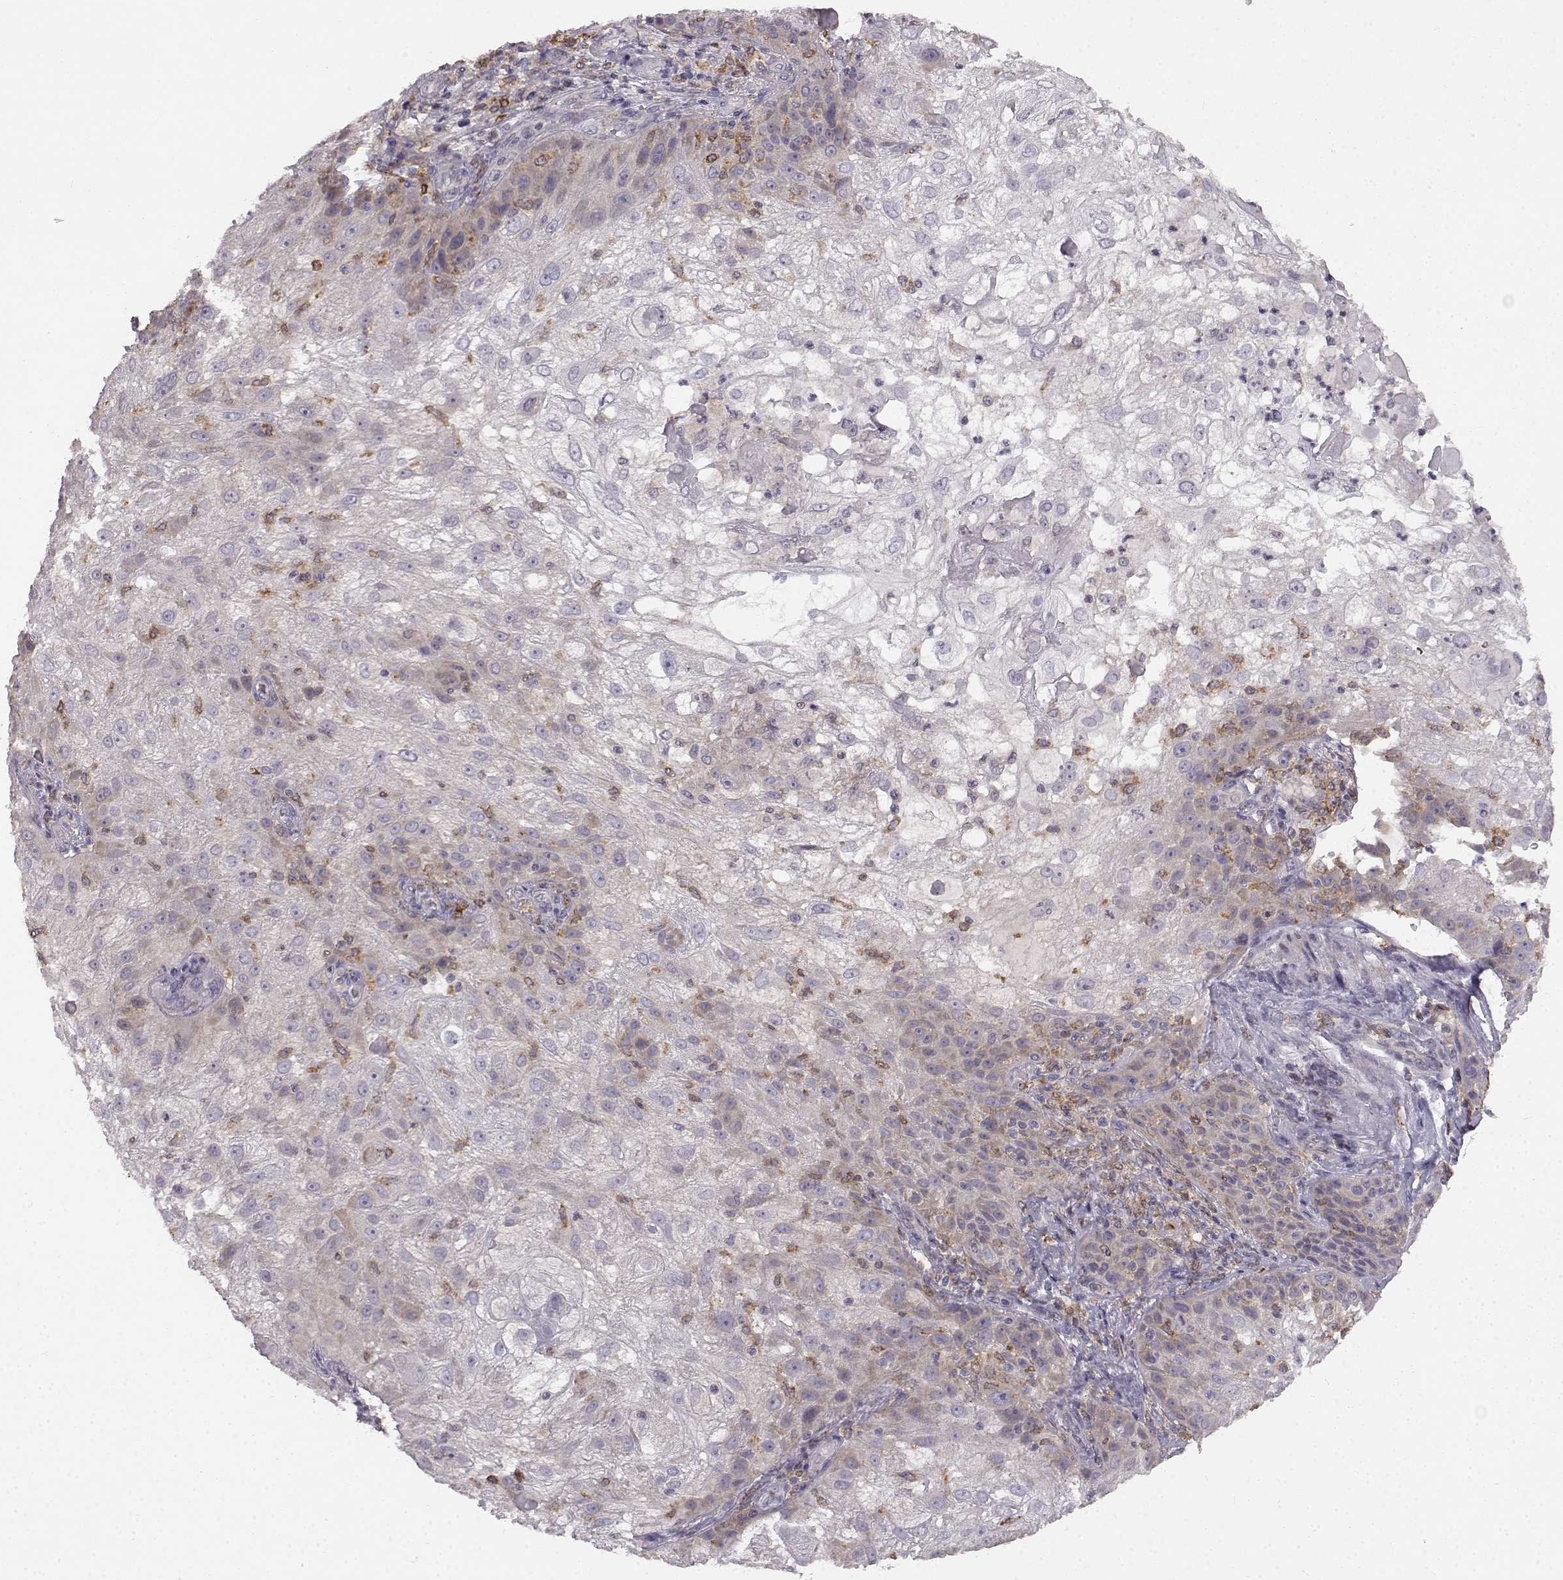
{"staining": {"intensity": "weak", "quantity": ">75%", "location": "cytoplasmic/membranous"}, "tissue": "skin cancer", "cell_type": "Tumor cells", "image_type": "cancer", "snomed": [{"axis": "morphology", "description": "Normal tissue, NOS"}, {"axis": "morphology", "description": "Squamous cell carcinoma, NOS"}, {"axis": "topography", "description": "Skin"}], "caption": "Skin cancer stained with a protein marker displays weak staining in tumor cells.", "gene": "SPAG17", "patient": {"sex": "female", "age": 83}}